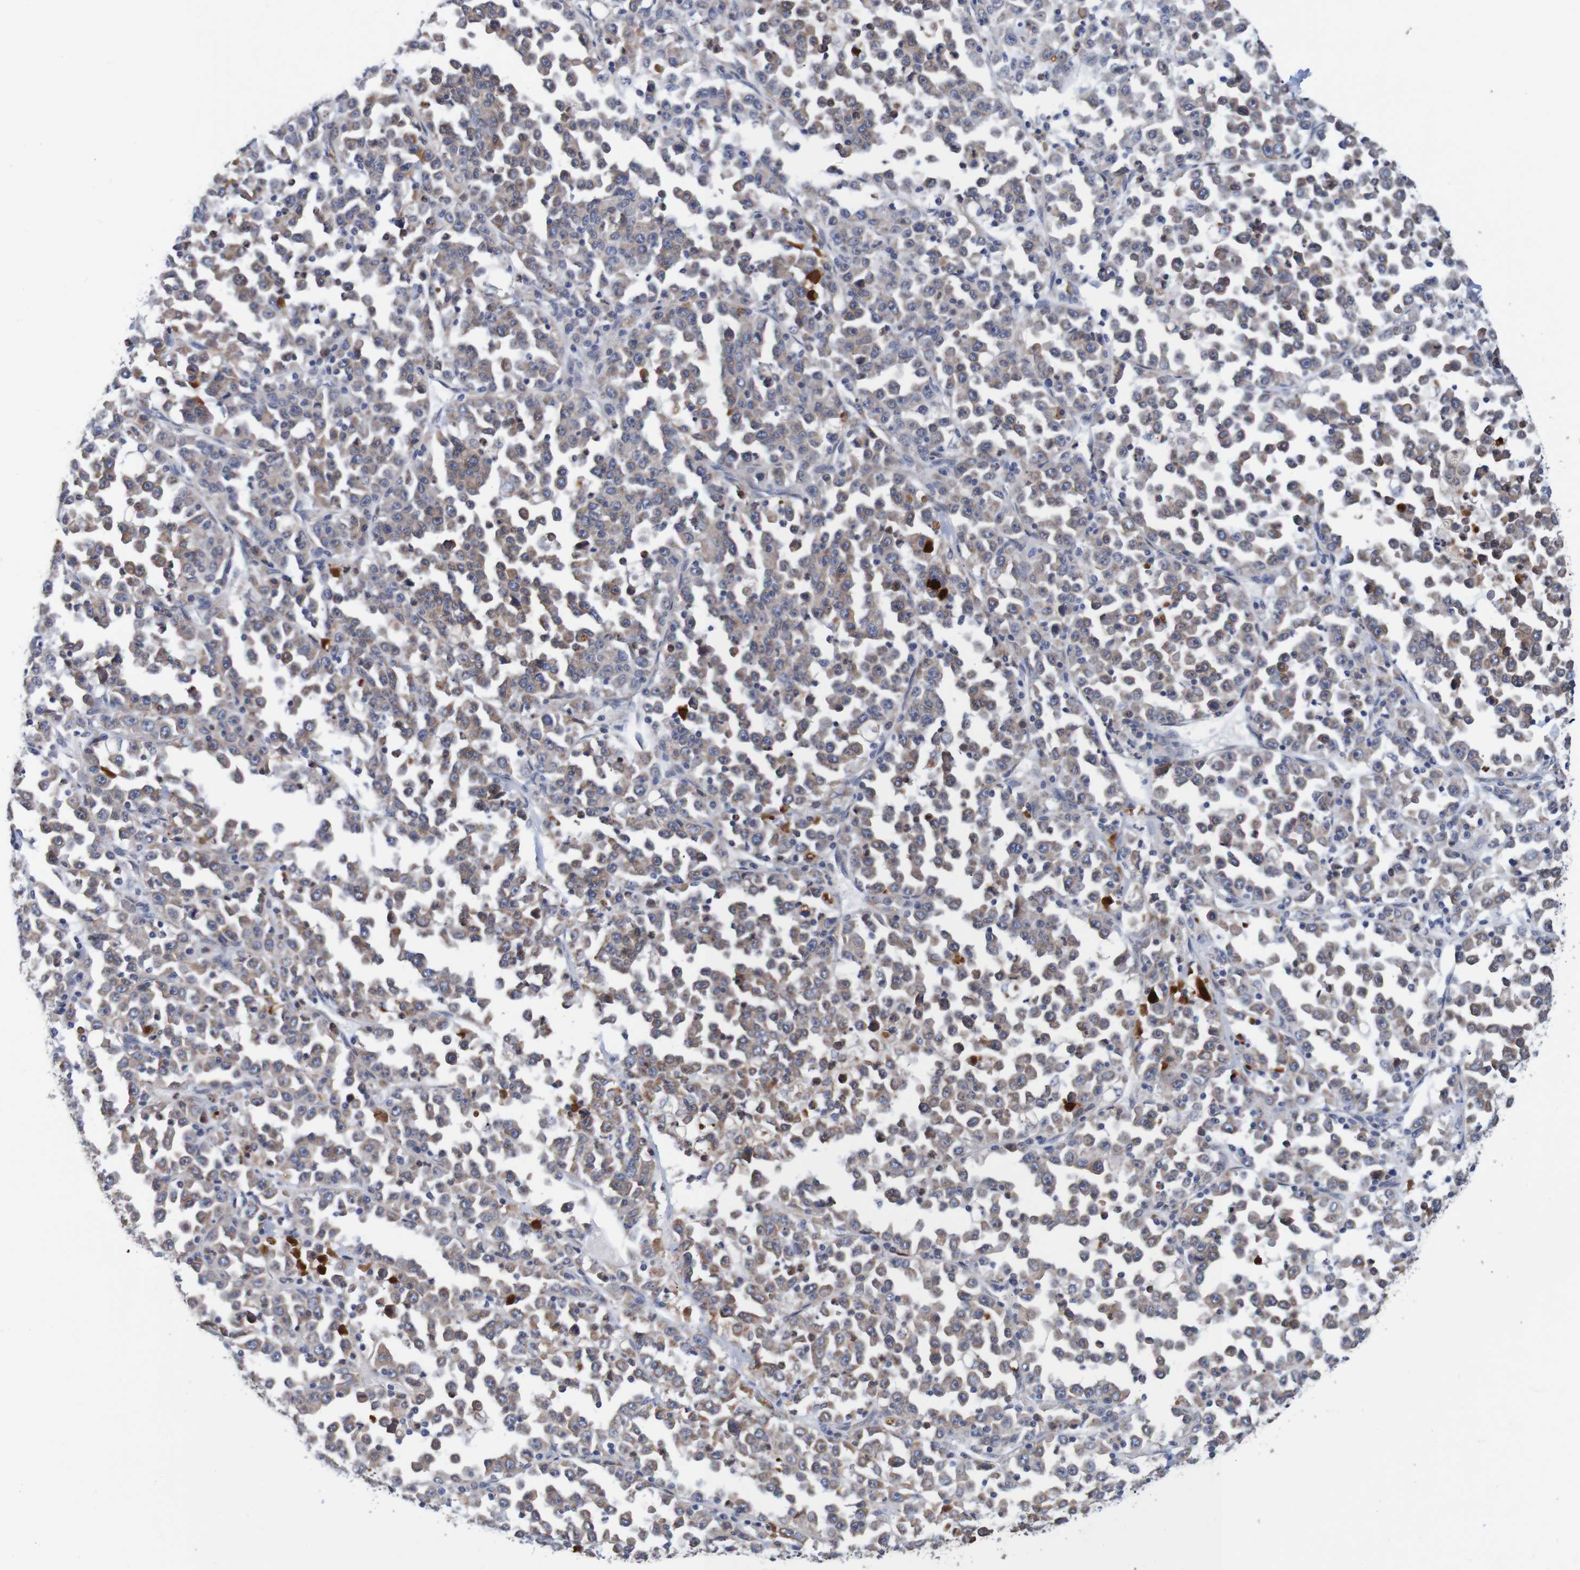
{"staining": {"intensity": "moderate", "quantity": ">75%", "location": "cytoplasmic/membranous"}, "tissue": "stomach cancer", "cell_type": "Tumor cells", "image_type": "cancer", "snomed": [{"axis": "morphology", "description": "Normal tissue, NOS"}, {"axis": "morphology", "description": "Adenocarcinoma, NOS"}, {"axis": "topography", "description": "Stomach, upper"}, {"axis": "topography", "description": "Stomach"}], "caption": "The histopathology image displays immunohistochemical staining of adenocarcinoma (stomach). There is moderate cytoplasmic/membranous staining is appreciated in about >75% of tumor cells.", "gene": "FIBP", "patient": {"sex": "male", "age": 59}}